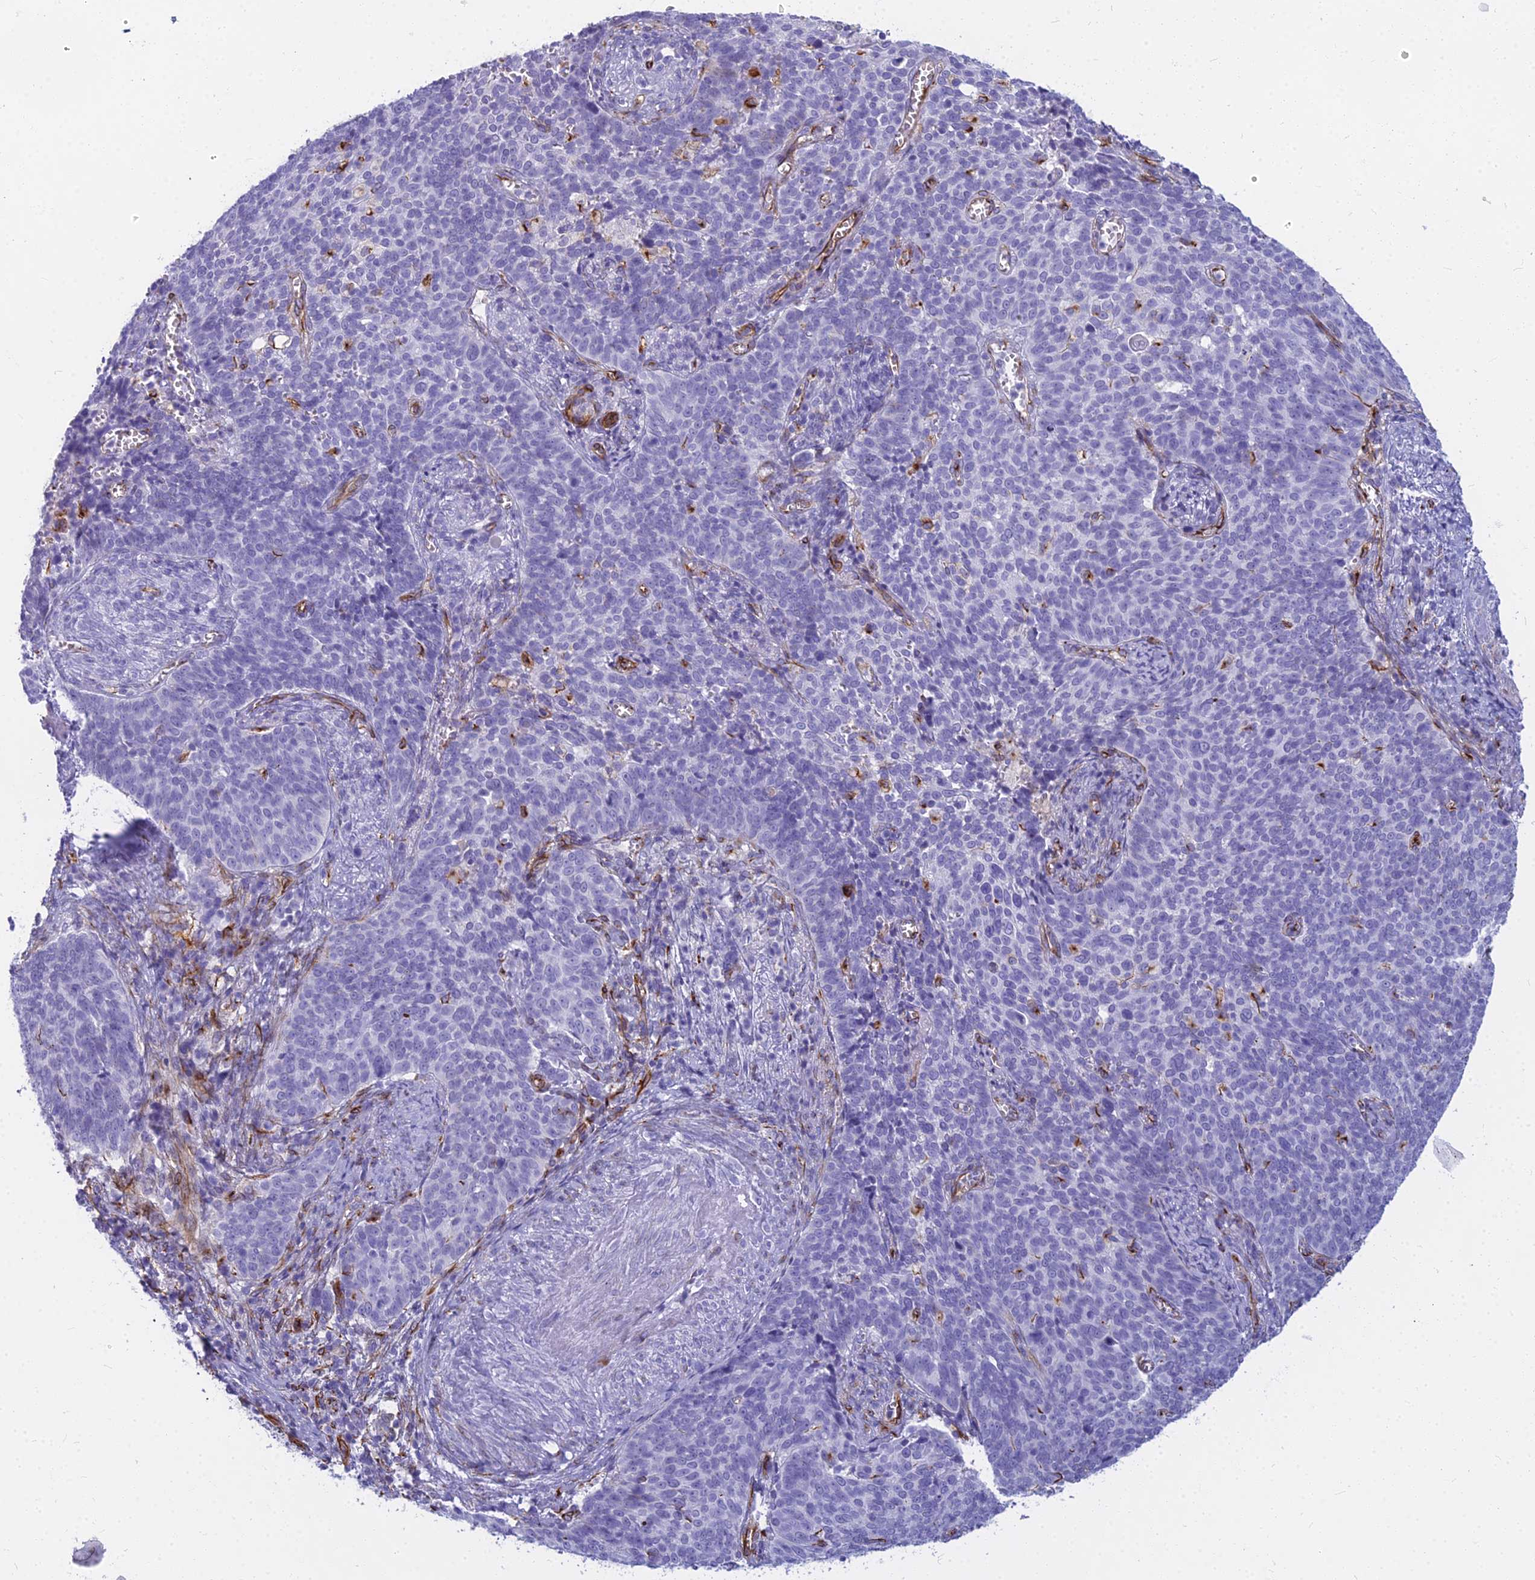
{"staining": {"intensity": "negative", "quantity": "none", "location": "none"}, "tissue": "cervical cancer", "cell_type": "Tumor cells", "image_type": "cancer", "snomed": [{"axis": "morphology", "description": "Normal tissue, NOS"}, {"axis": "morphology", "description": "Squamous cell carcinoma, NOS"}, {"axis": "topography", "description": "Cervix"}], "caption": "Squamous cell carcinoma (cervical) was stained to show a protein in brown. There is no significant expression in tumor cells. (DAB IHC, high magnification).", "gene": "EVI2A", "patient": {"sex": "female", "age": 39}}